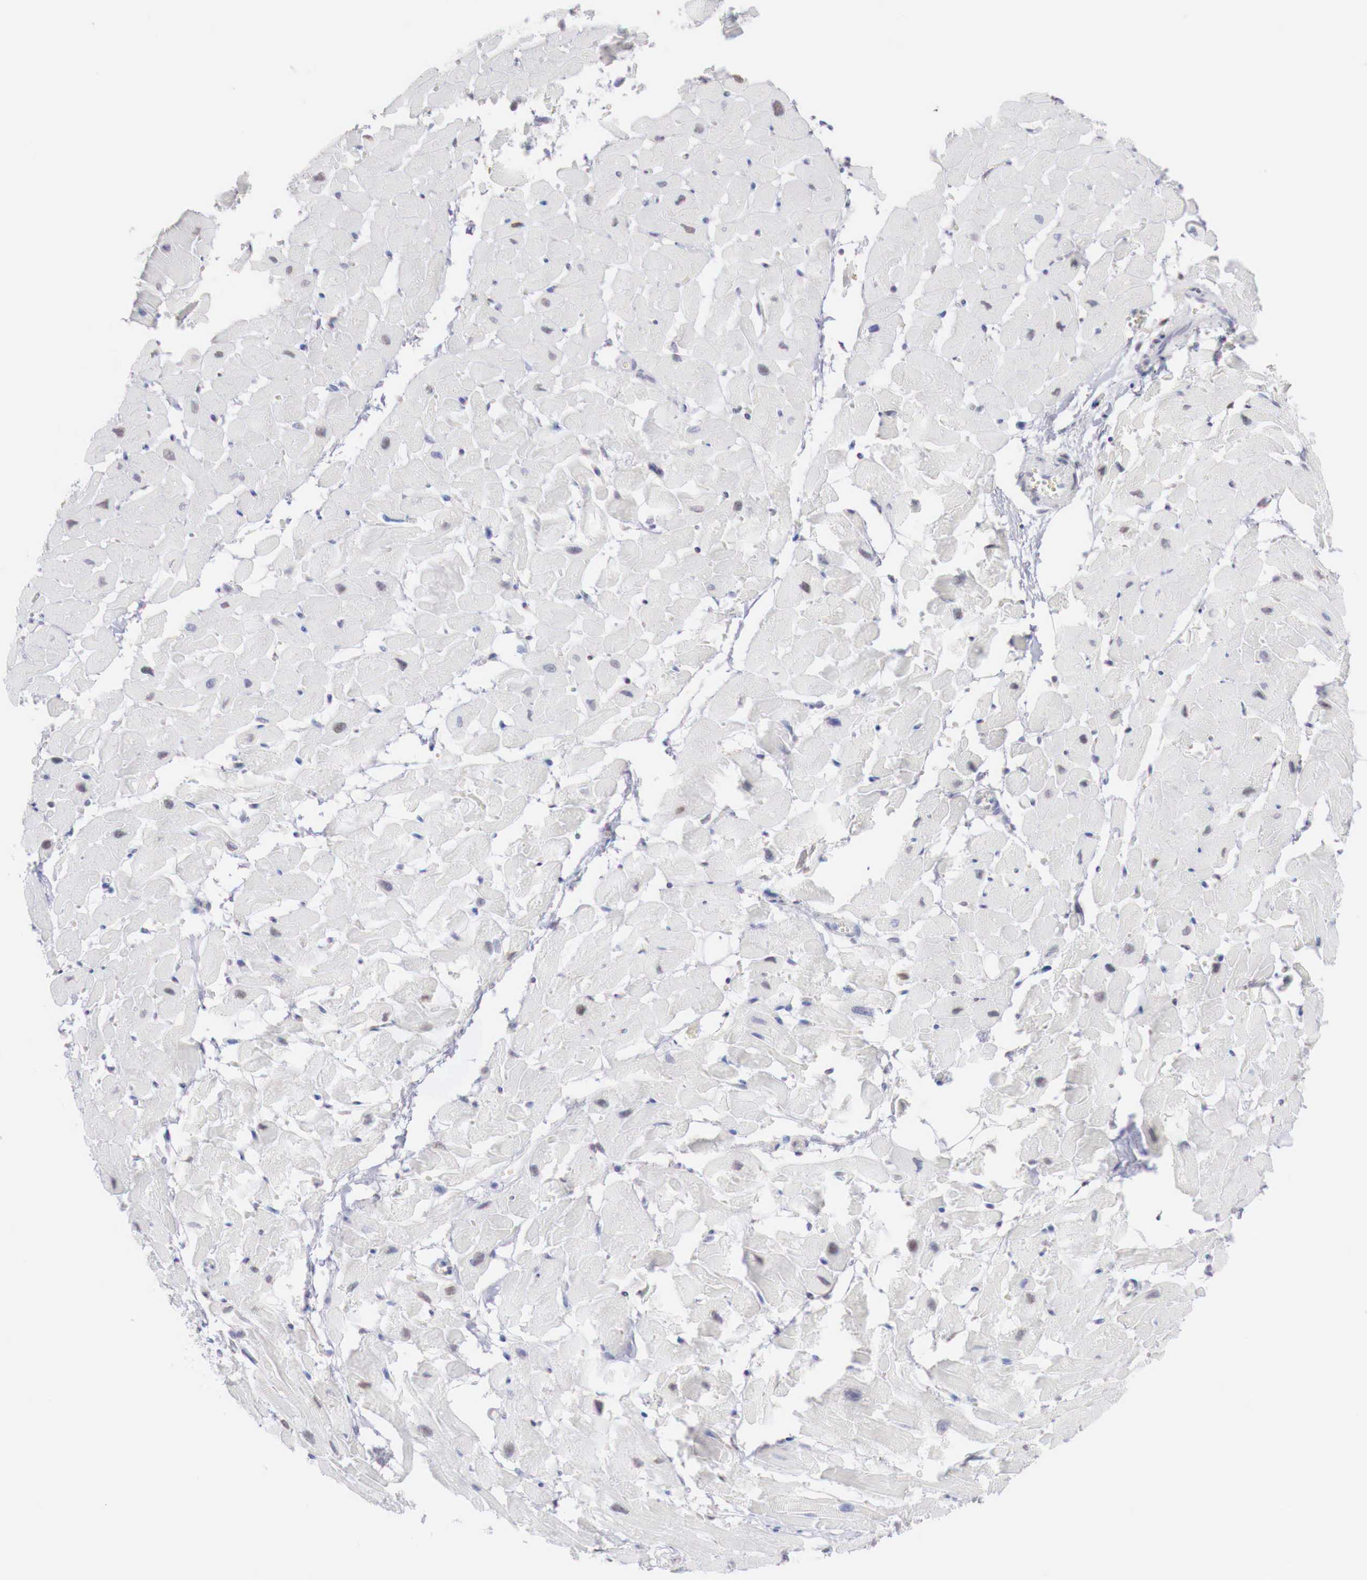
{"staining": {"intensity": "negative", "quantity": "none", "location": "none"}, "tissue": "heart muscle", "cell_type": "Cardiomyocytes", "image_type": "normal", "snomed": [{"axis": "morphology", "description": "Normal tissue, NOS"}, {"axis": "topography", "description": "Heart"}], "caption": "High magnification brightfield microscopy of unremarkable heart muscle stained with DAB (3,3'-diaminobenzidine) (brown) and counterstained with hematoxylin (blue): cardiomyocytes show no significant positivity. Nuclei are stained in blue.", "gene": "FOXP2", "patient": {"sex": "female", "age": 19}}